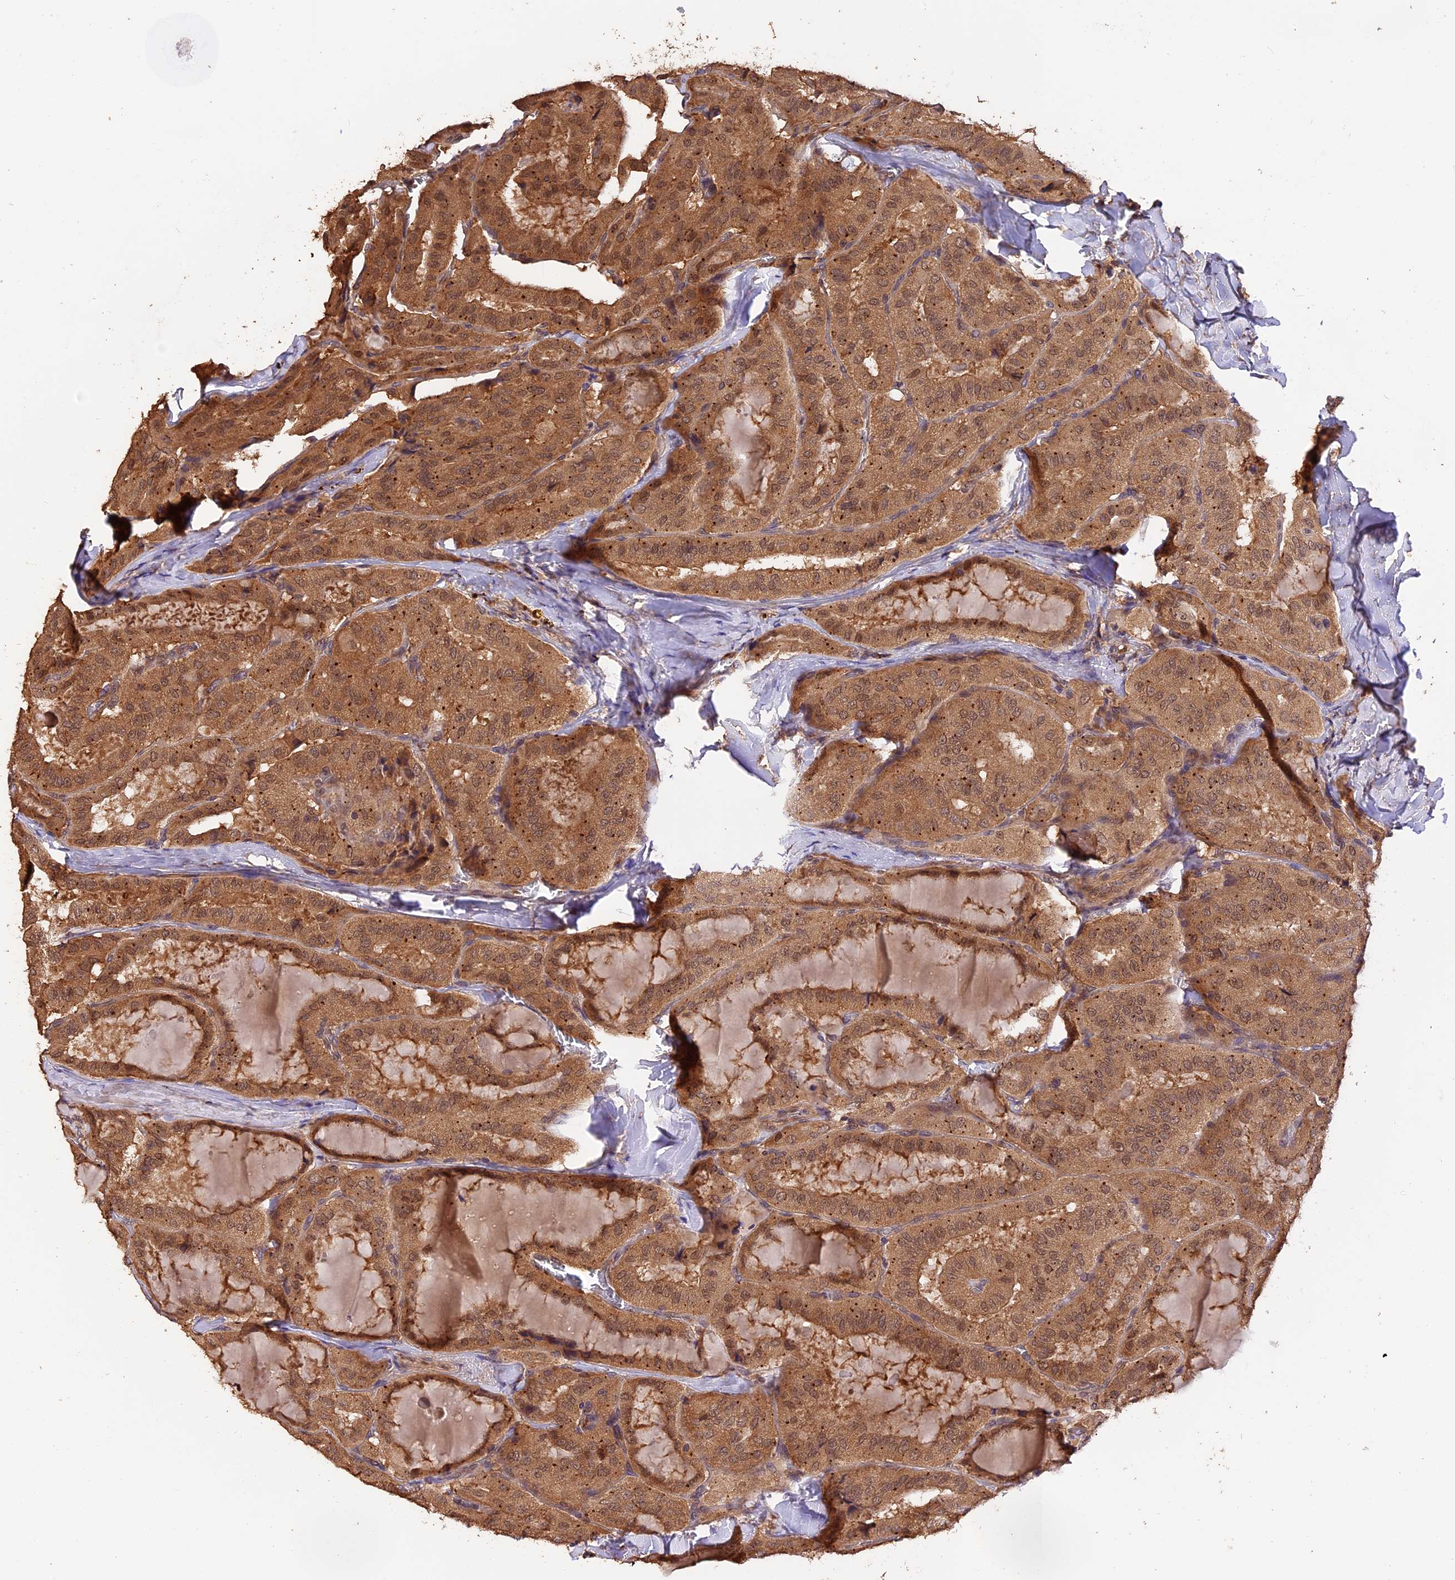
{"staining": {"intensity": "moderate", "quantity": ">75%", "location": "cytoplasmic/membranous,nuclear"}, "tissue": "thyroid cancer", "cell_type": "Tumor cells", "image_type": "cancer", "snomed": [{"axis": "morphology", "description": "Normal tissue, NOS"}, {"axis": "morphology", "description": "Papillary adenocarcinoma, NOS"}, {"axis": "topography", "description": "Thyroid gland"}], "caption": "Human thyroid papillary adenocarcinoma stained for a protein (brown) demonstrates moderate cytoplasmic/membranous and nuclear positive positivity in approximately >75% of tumor cells.", "gene": "TRMT1", "patient": {"sex": "female", "age": 59}}